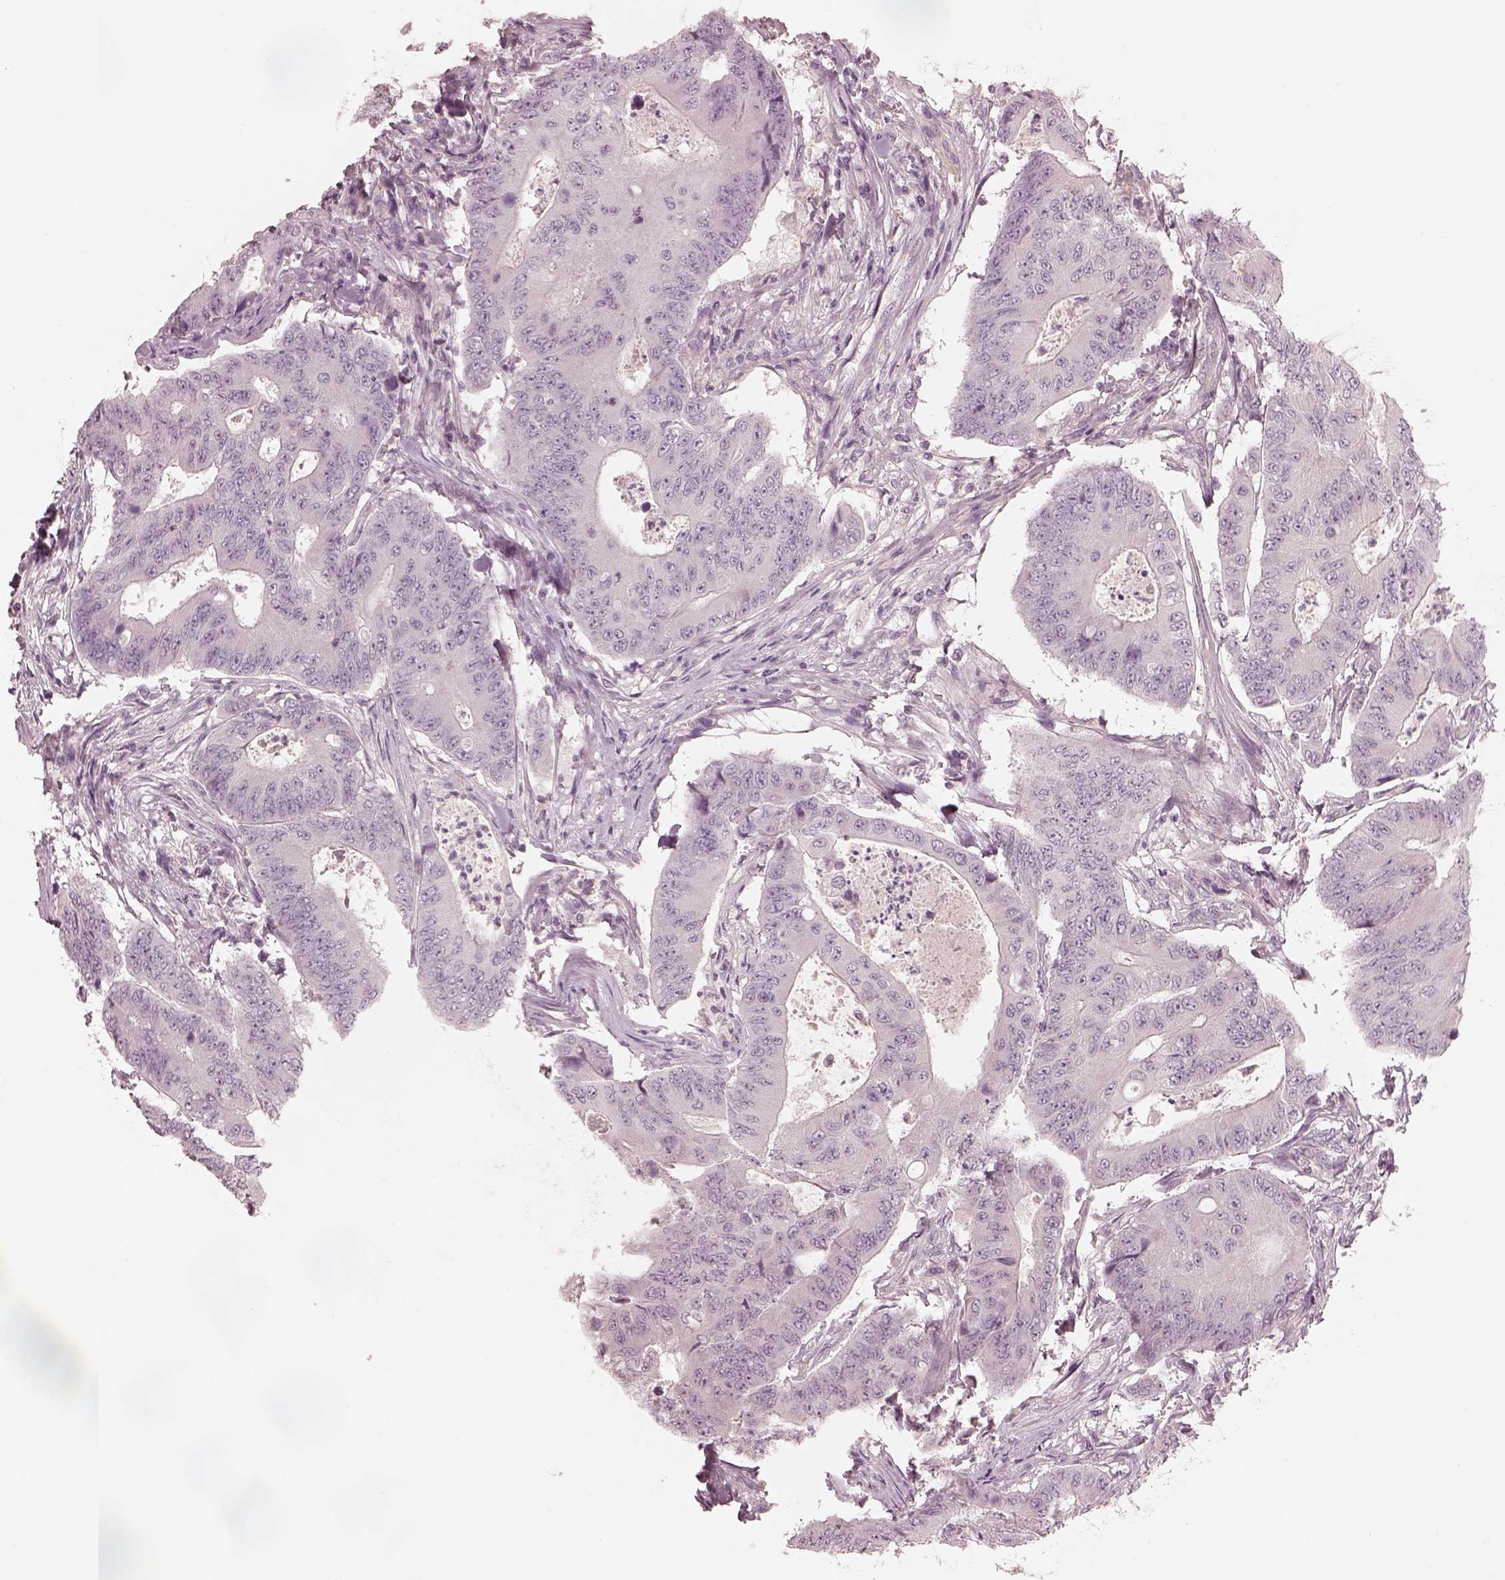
{"staining": {"intensity": "negative", "quantity": "none", "location": "none"}, "tissue": "colorectal cancer", "cell_type": "Tumor cells", "image_type": "cancer", "snomed": [{"axis": "morphology", "description": "Adenocarcinoma, NOS"}, {"axis": "topography", "description": "Colon"}], "caption": "Colorectal cancer stained for a protein using immunohistochemistry (IHC) displays no staining tumor cells.", "gene": "PRKACG", "patient": {"sex": "female", "age": 48}}